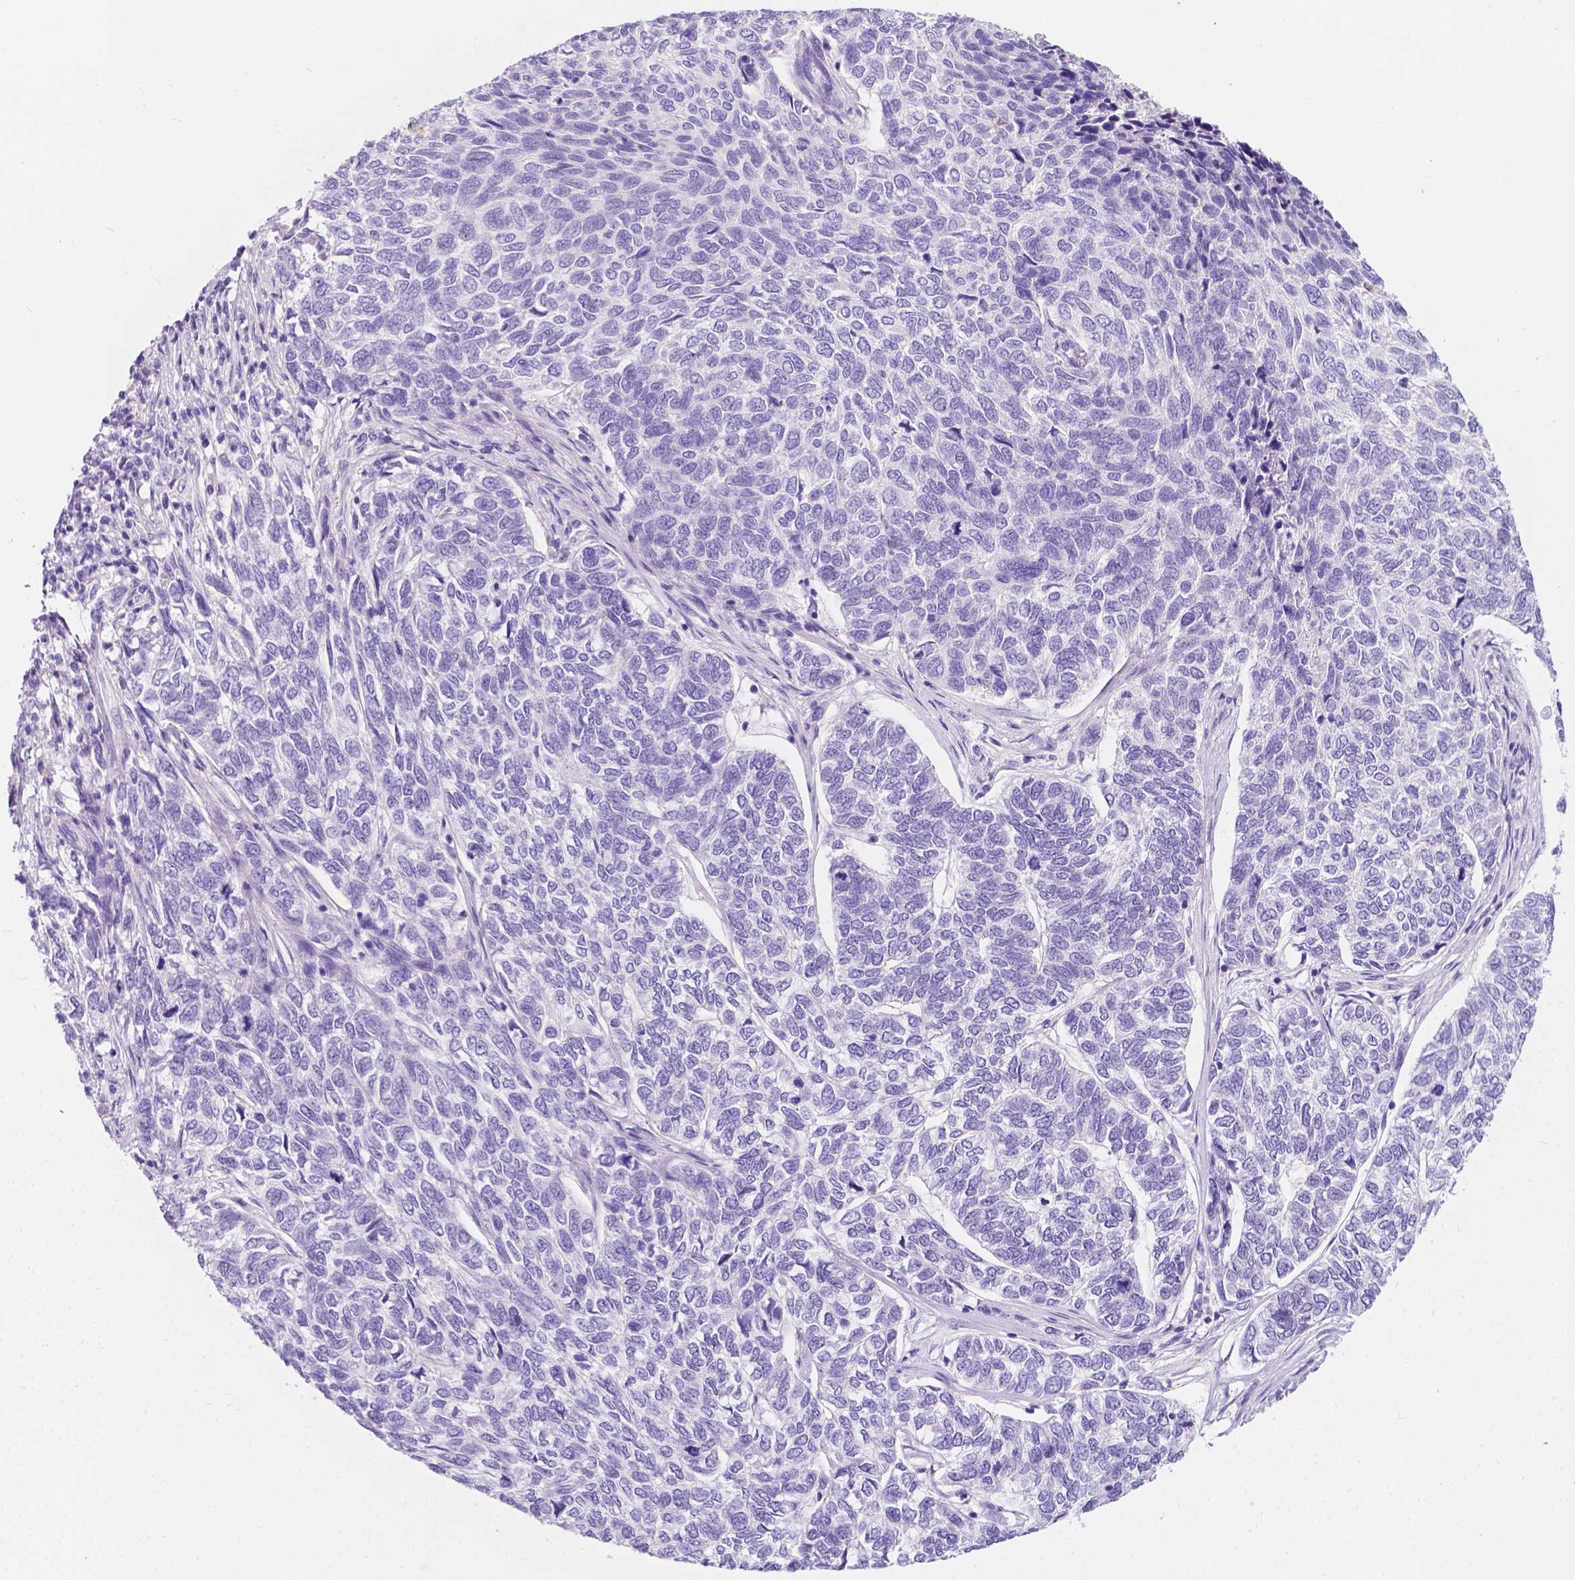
{"staining": {"intensity": "negative", "quantity": "none", "location": "none"}, "tissue": "skin cancer", "cell_type": "Tumor cells", "image_type": "cancer", "snomed": [{"axis": "morphology", "description": "Basal cell carcinoma"}, {"axis": "topography", "description": "Skin"}], "caption": "A micrograph of human skin cancer is negative for staining in tumor cells. (DAB (3,3'-diaminobenzidine) immunohistochemistry visualized using brightfield microscopy, high magnification).", "gene": "GNAO1", "patient": {"sex": "female", "age": 65}}